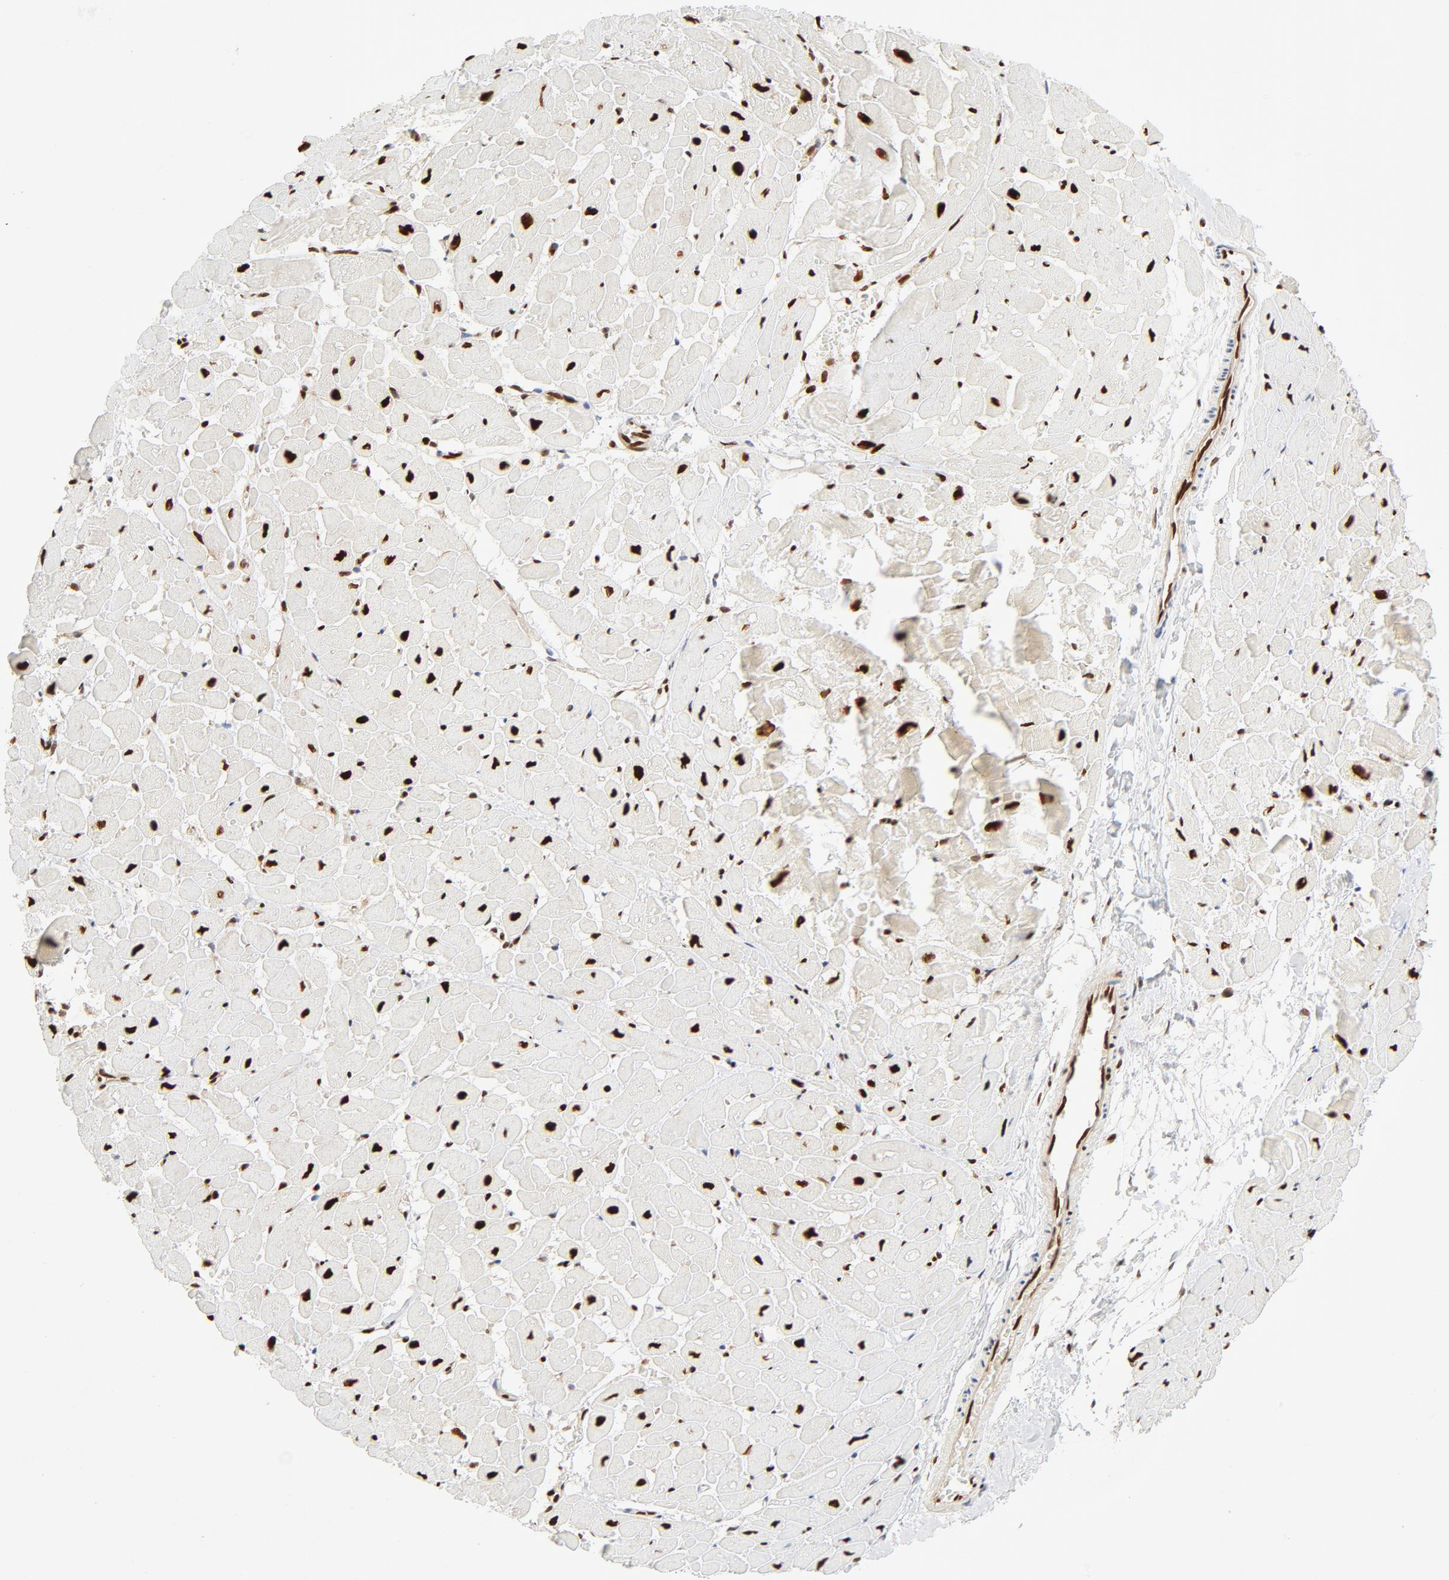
{"staining": {"intensity": "strong", "quantity": ">75%", "location": "nuclear"}, "tissue": "heart muscle", "cell_type": "Cardiomyocytes", "image_type": "normal", "snomed": [{"axis": "morphology", "description": "Normal tissue, NOS"}, {"axis": "topography", "description": "Heart"}], "caption": "Heart muscle stained with immunohistochemistry demonstrates strong nuclear staining in about >75% of cardiomyocytes.", "gene": "MEF2A", "patient": {"sex": "male", "age": 45}}